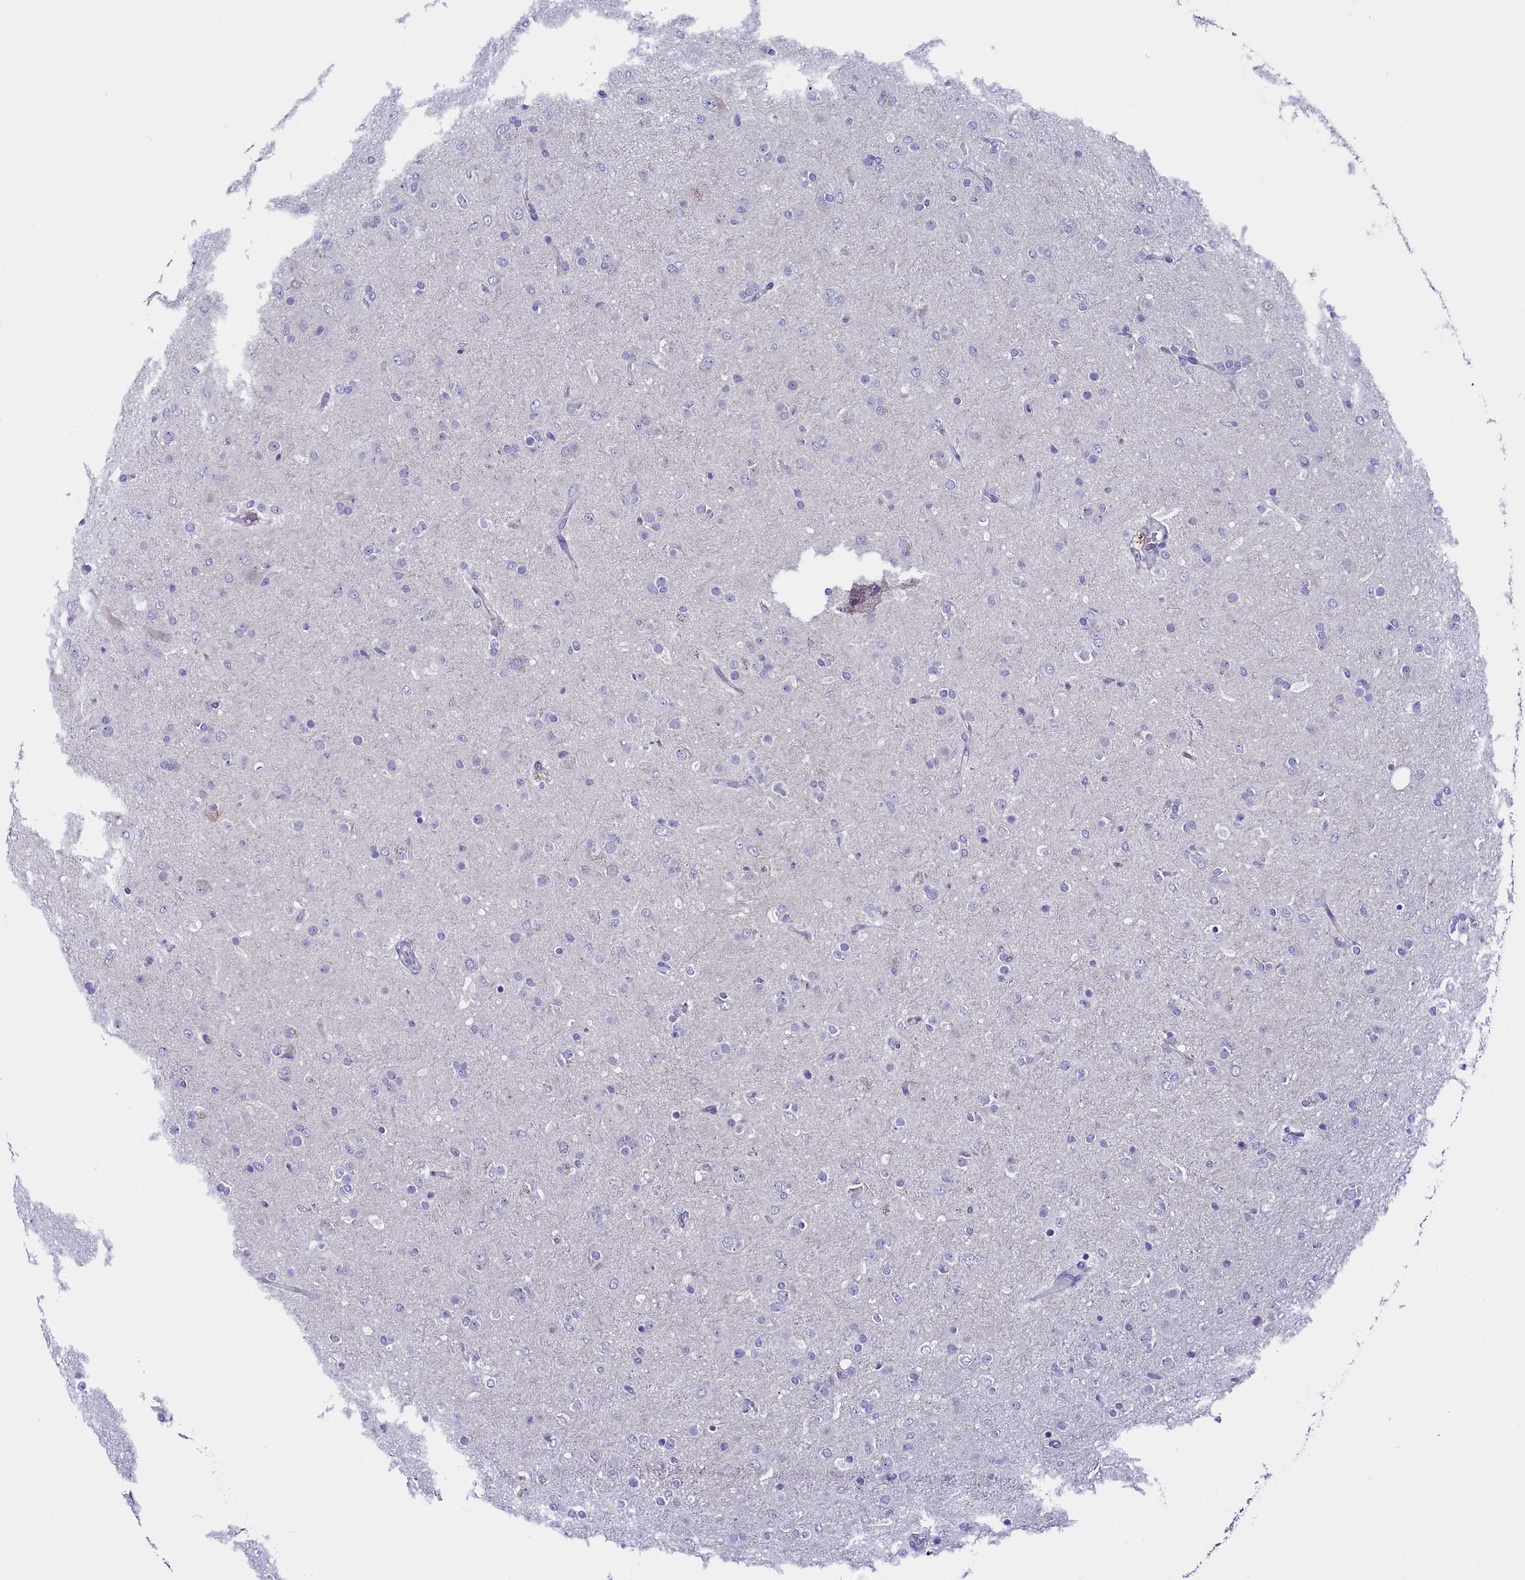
{"staining": {"intensity": "negative", "quantity": "none", "location": "none"}, "tissue": "glioma", "cell_type": "Tumor cells", "image_type": "cancer", "snomed": [{"axis": "morphology", "description": "Glioma, malignant, Low grade"}, {"axis": "topography", "description": "Brain"}], "caption": "A micrograph of glioma stained for a protein exhibits no brown staining in tumor cells. Brightfield microscopy of immunohistochemistry (IHC) stained with DAB (brown) and hematoxylin (blue), captured at high magnification.", "gene": "CIAPIN1", "patient": {"sex": "male", "age": 65}}